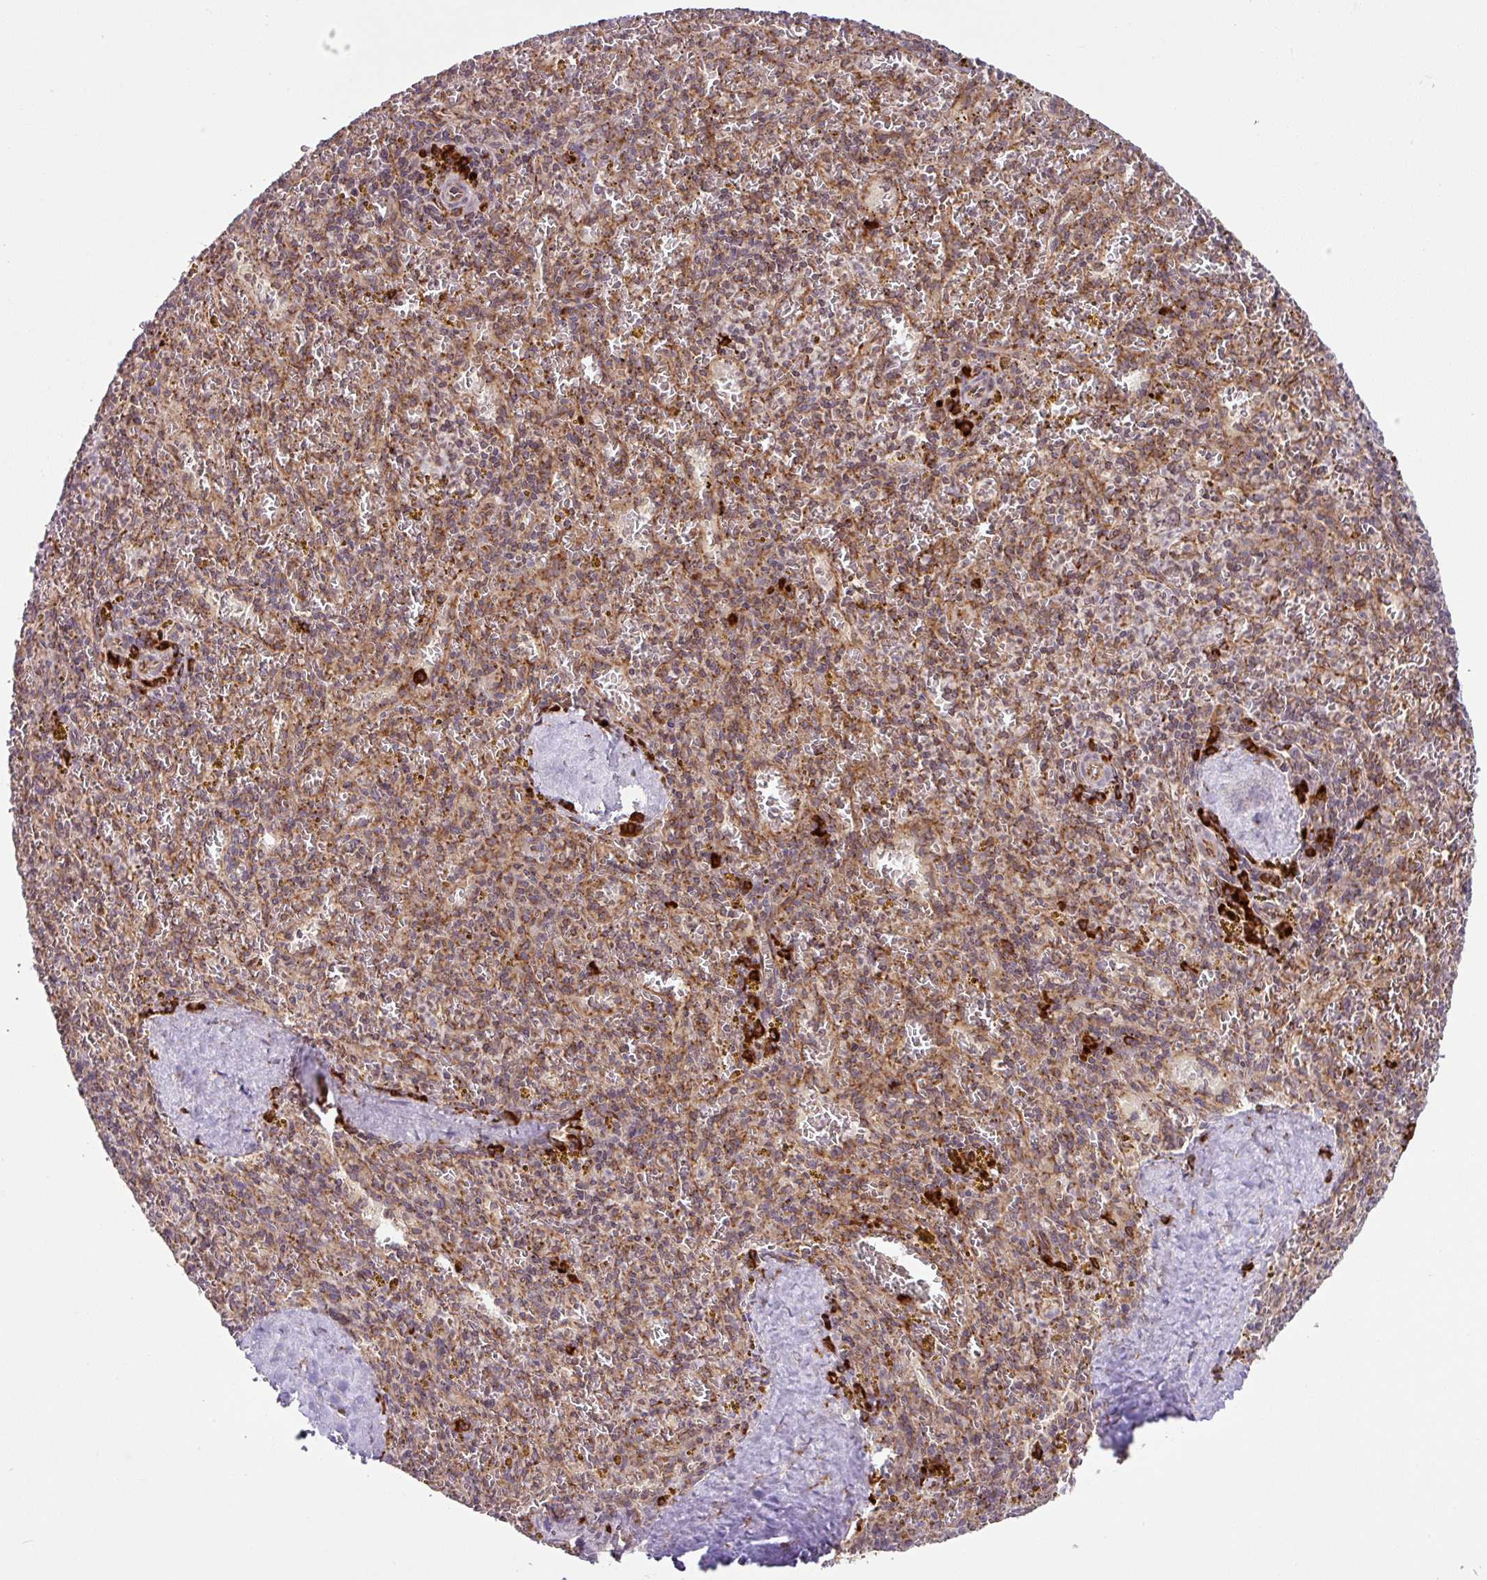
{"staining": {"intensity": "moderate", "quantity": "25%-75%", "location": "cytoplasmic/membranous"}, "tissue": "spleen", "cell_type": "Cells in red pulp", "image_type": "normal", "snomed": [{"axis": "morphology", "description": "Normal tissue, NOS"}, {"axis": "topography", "description": "Spleen"}], "caption": "Immunohistochemical staining of benign spleen displays 25%-75% levels of moderate cytoplasmic/membranous protein expression in approximately 25%-75% of cells in red pulp.", "gene": "SLC39A7", "patient": {"sex": "male", "age": 57}}